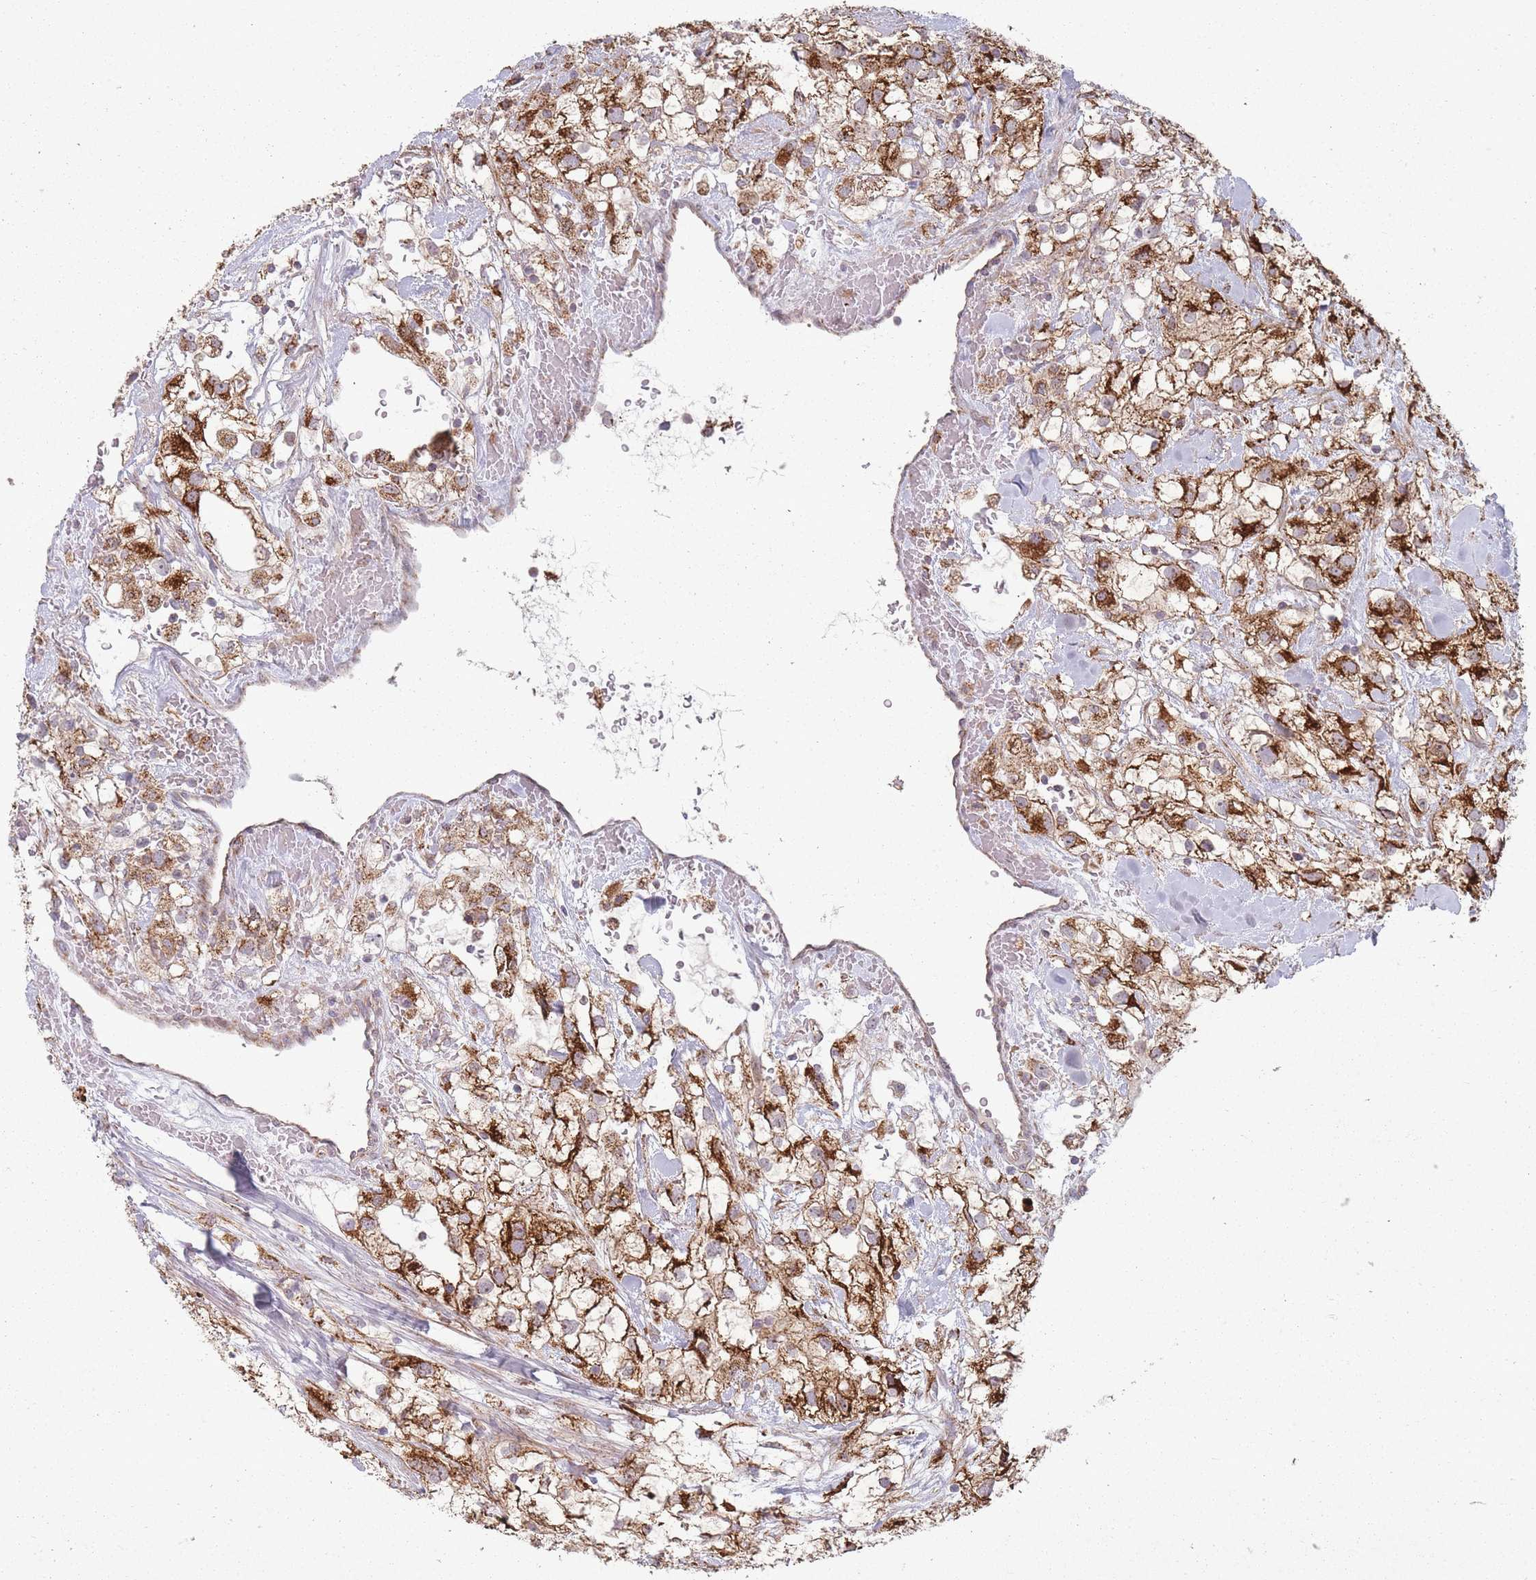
{"staining": {"intensity": "strong", "quantity": ">75%", "location": "cytoplasmic/membranous"}, "tissue": "renal cancer", "cell_type": "Tumor cells", "image_type": "cancer", "snomed": [{"axis": "morphology", "description": "Adenocarcinoma, NOS"}, {"axis": "topography", "description": "Kidney"}], "caption": "Immunohistochemistry (IHC) photomicrograph of human adenocarcinoma (renal) stained for a protein (brown), which shows high levels of strong cytoplasmic/membranous expression in about >75% of tumor cells.", "gene": "OR10Q1", "patient": {"sex": "male", "age": 59}}